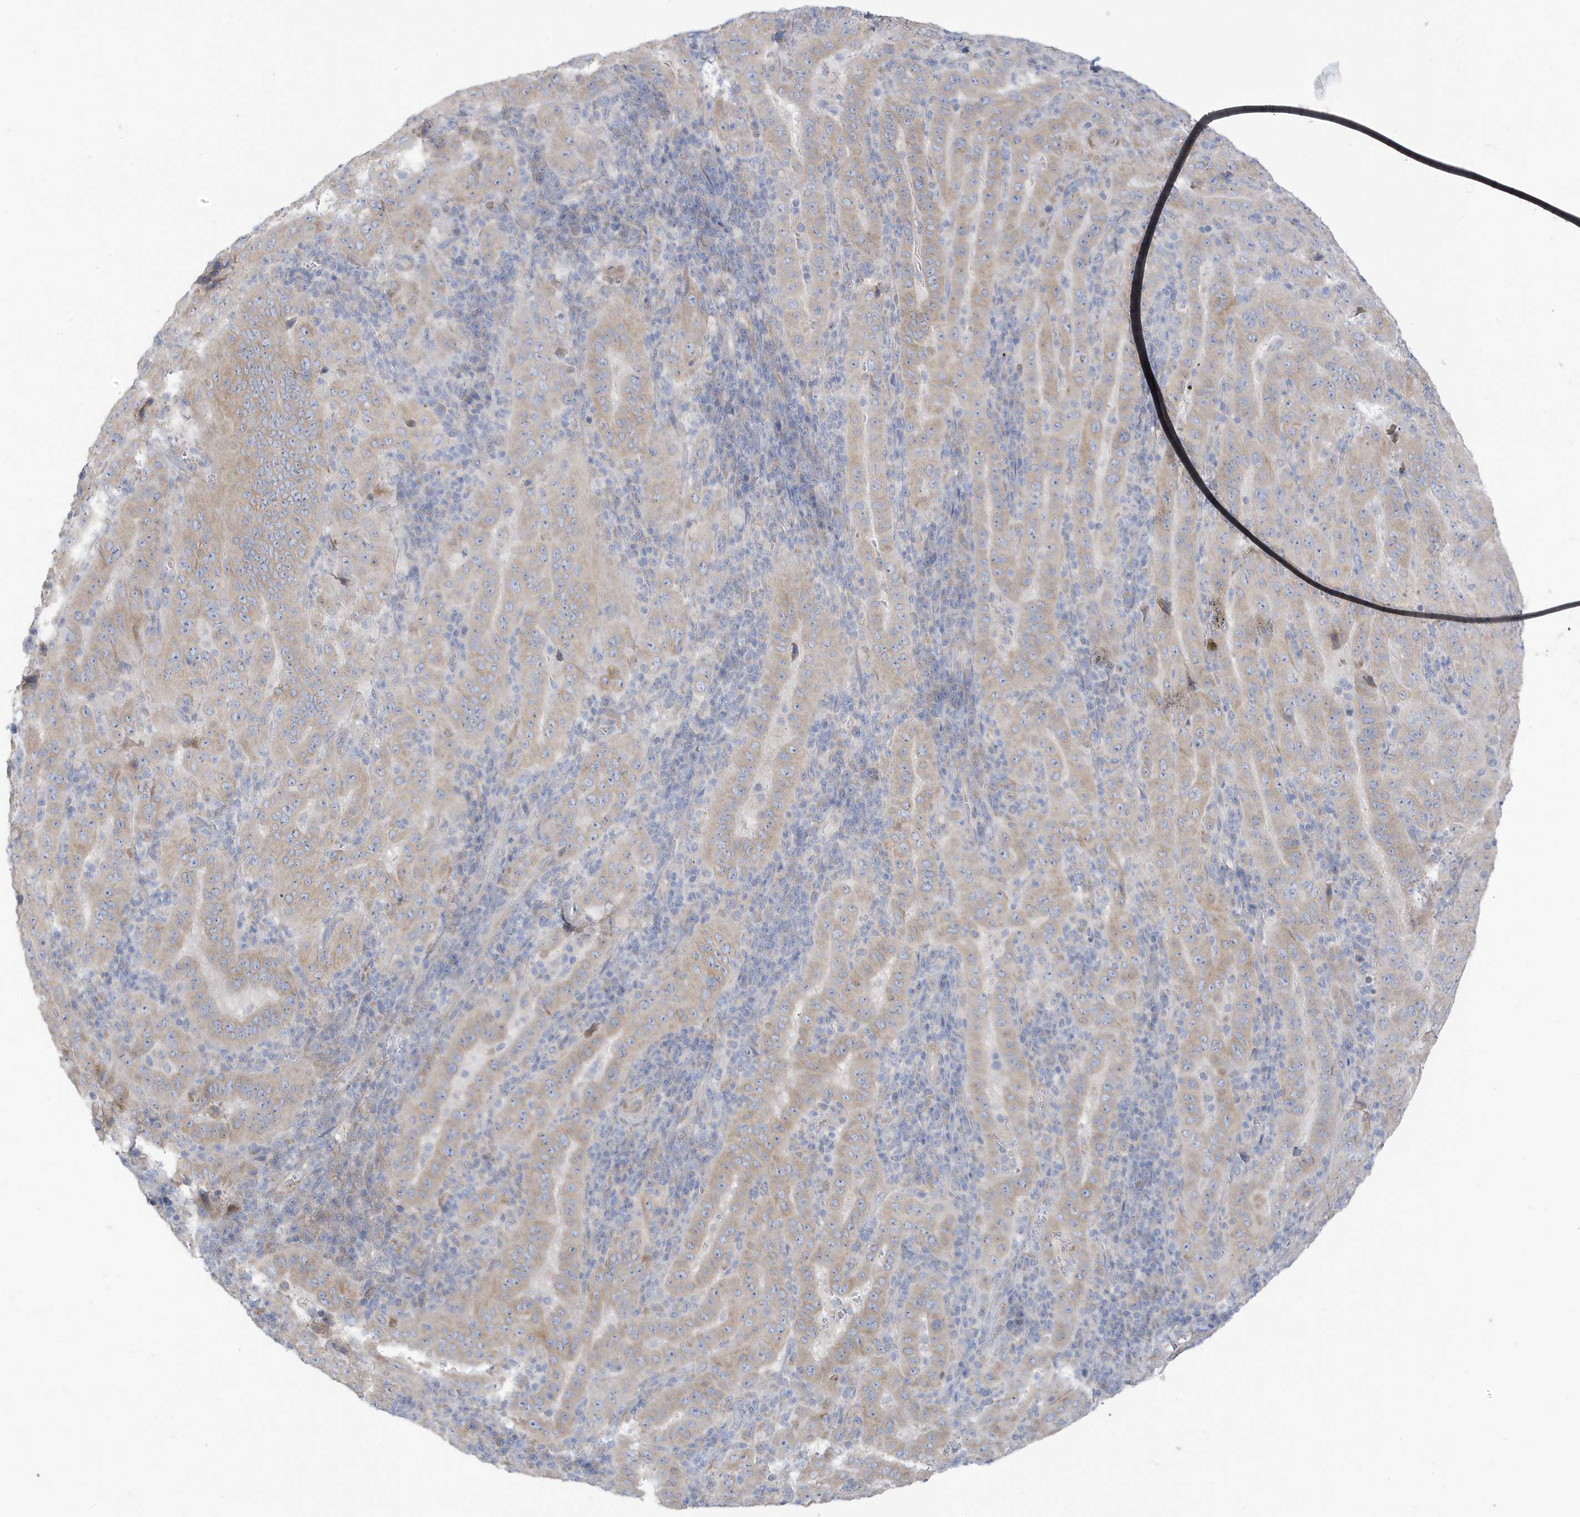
{"staining": {"intensity": "weak", "quantity": ">75%", "location": "cytoplasmic/membranous"}, "tissue": "pancreatic cancer", "cell_type": "Tumor cells", "image_type": "cancer", "snomed": [{"axis": "morphology", "description": "Adenocarcinoma, NOS"}, {"axis": "topography", "description": "Pancreas"}], "caption": "Human pancreatic adenocarcinoma stained with a protein marker displays weak staining in tumor cells.", "gene": "ATP13A5", "patient": {"sex": "male", "age": 63}}